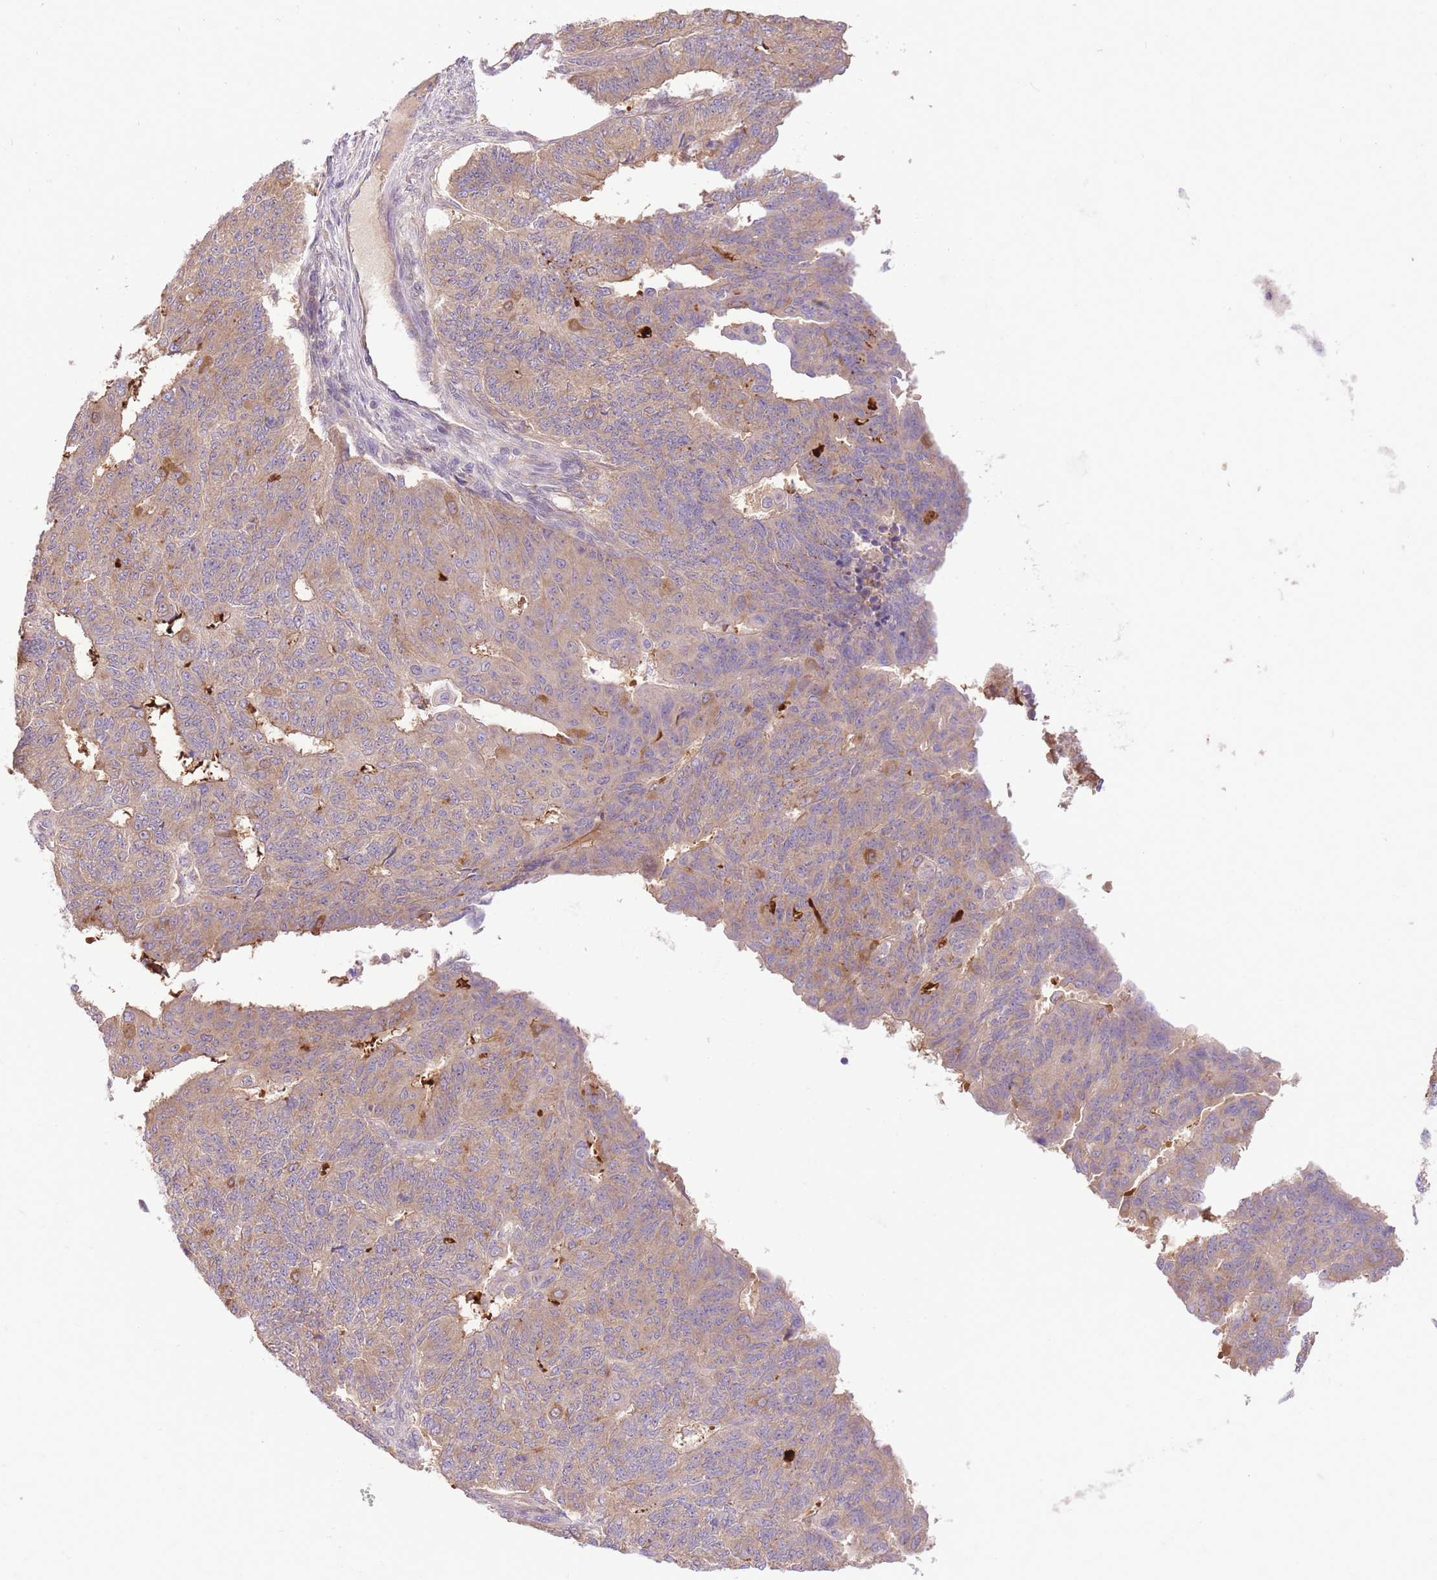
{"staining": {"intensity": "weak", "quantity": ">75%", "location": "cytoplasmic/membranous"}, "tissue": "endometrial cancer", "cell_type": "Tumor cells", "image_type": "cancer", "snomed": [{"axis": "morphology", "description": "Adenocarcinoma, NOS"}, {"axis": "topography", "description": "Endometrium"}], "caption": "Endometrial cancer (adenocarcinoma) stained with a protein marker demonstrates weak staining in tumor cells.", "gene": "LIPH", "patient": {"sex": "female", "age": 32}}